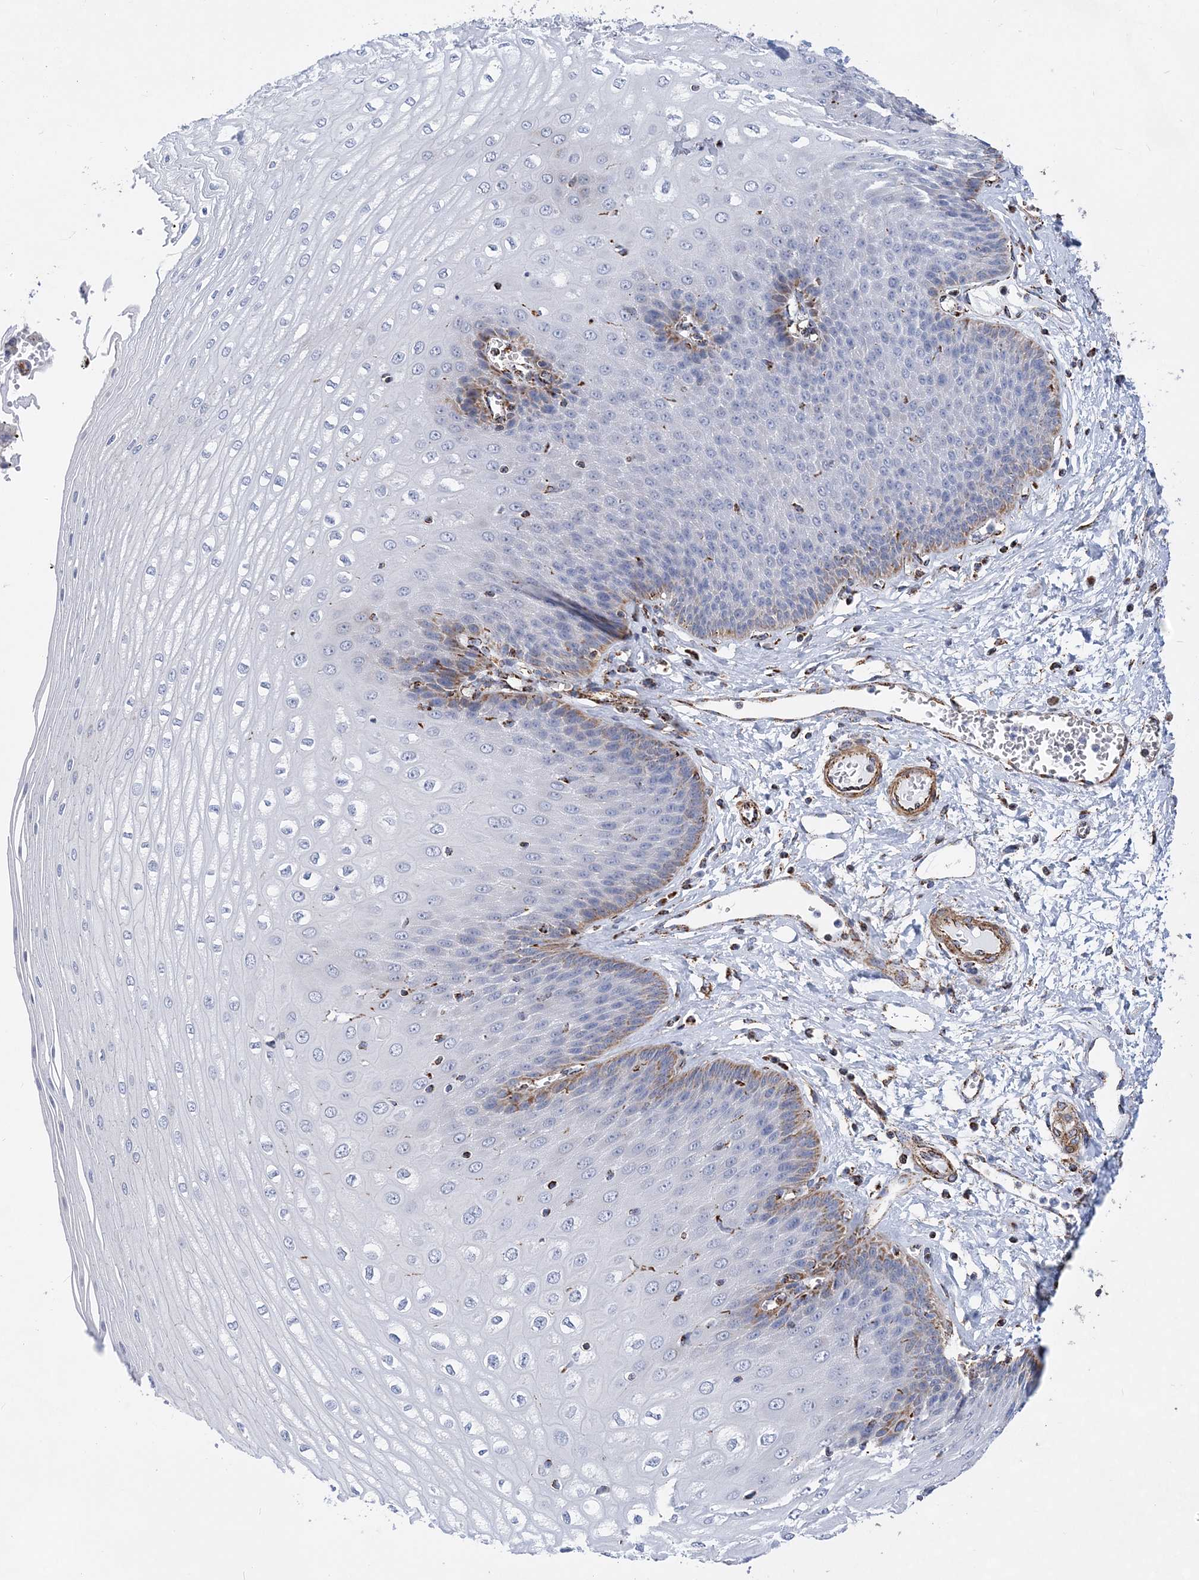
{"staining": {"intensity": "moderate", "quantity": "<25%", "location": "cytoplasmic/membranous"}, "tissue": "esophagus", "cell_type": "Squamous epithelial cells", "image_type": "normal", "snomed": [{"axis": "morphology", "description": "Normal tissue, NOS"}, {"axis": "topography", "description": "Esophagus"}], "caption": "Normal esophagus exhibits moderate cytoplasmic/membranous staining in about <25% of squamous epithelial cells The staining is performed using DAB (3,3'-diaminobenzidine) brown chromogen to label protein expression. The nuclei are counter-stained blue using hematoxylin..", "gene": "ACOT9", "patient": {"sex": "male", "age": 60}}